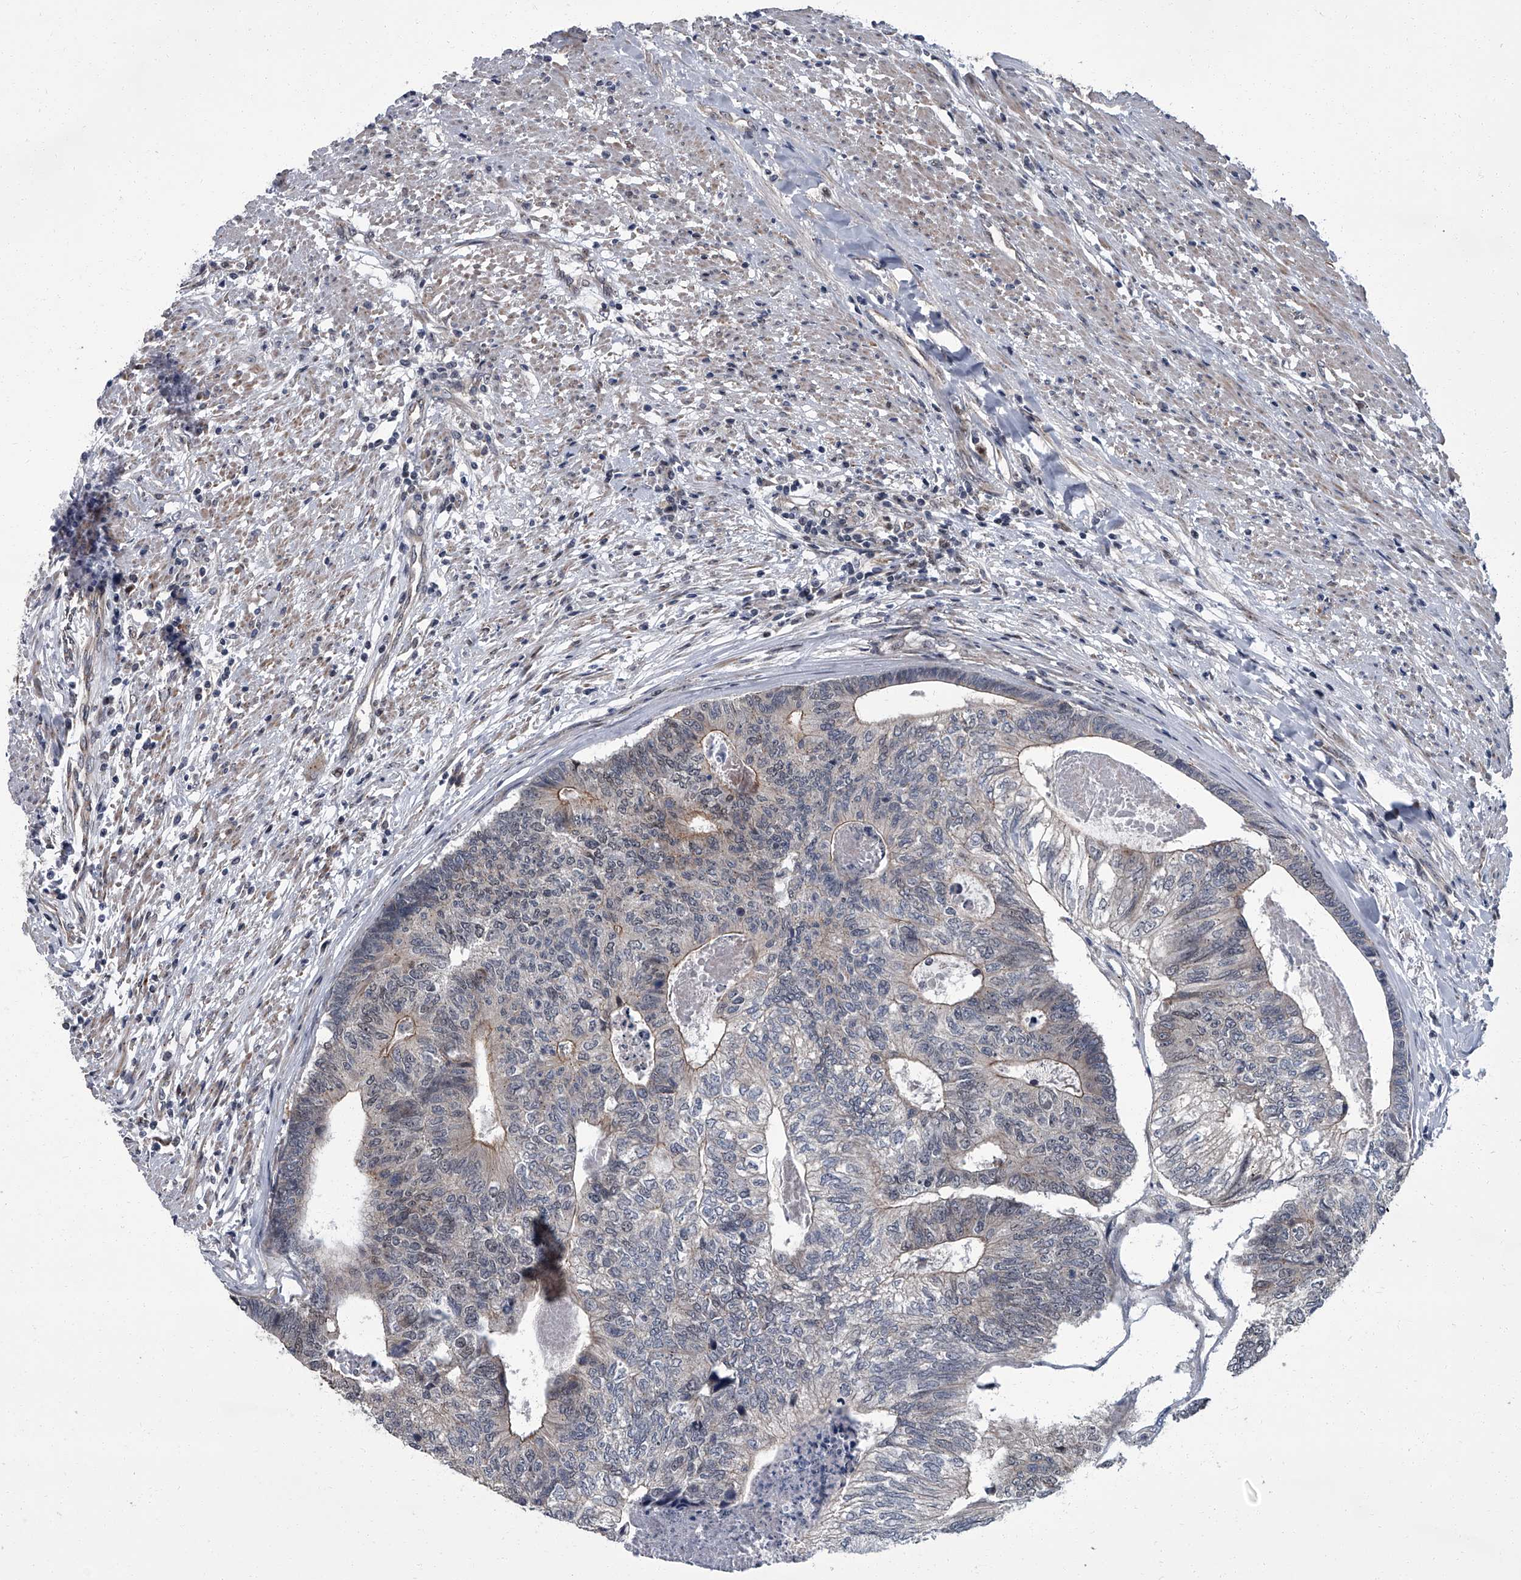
{"staining": {"intensity": "moderate", "quantity": "<25%", "location": "cytoplasmic/membranous"}, "tissue": "colorectal cancer", "cell_type": "Tumor cells", "image_type": "cancer", "snomed": [{"axis": "morphology", "description": "Adenocarcinoma, NOS"}, {"axis": "topography", "description": "Colon"}], "caption": "Immunohistochemical staining of adenocarcinoma (colorectal) exhibits moderate cytoplasmic/membranous protein staining in approximately <25% of tumor cells. The protein of interest is shown in brown color, while the nuclei are stained blue.", "gene": "ZNF274", "patient": {"sex": "female", "age": 67}}